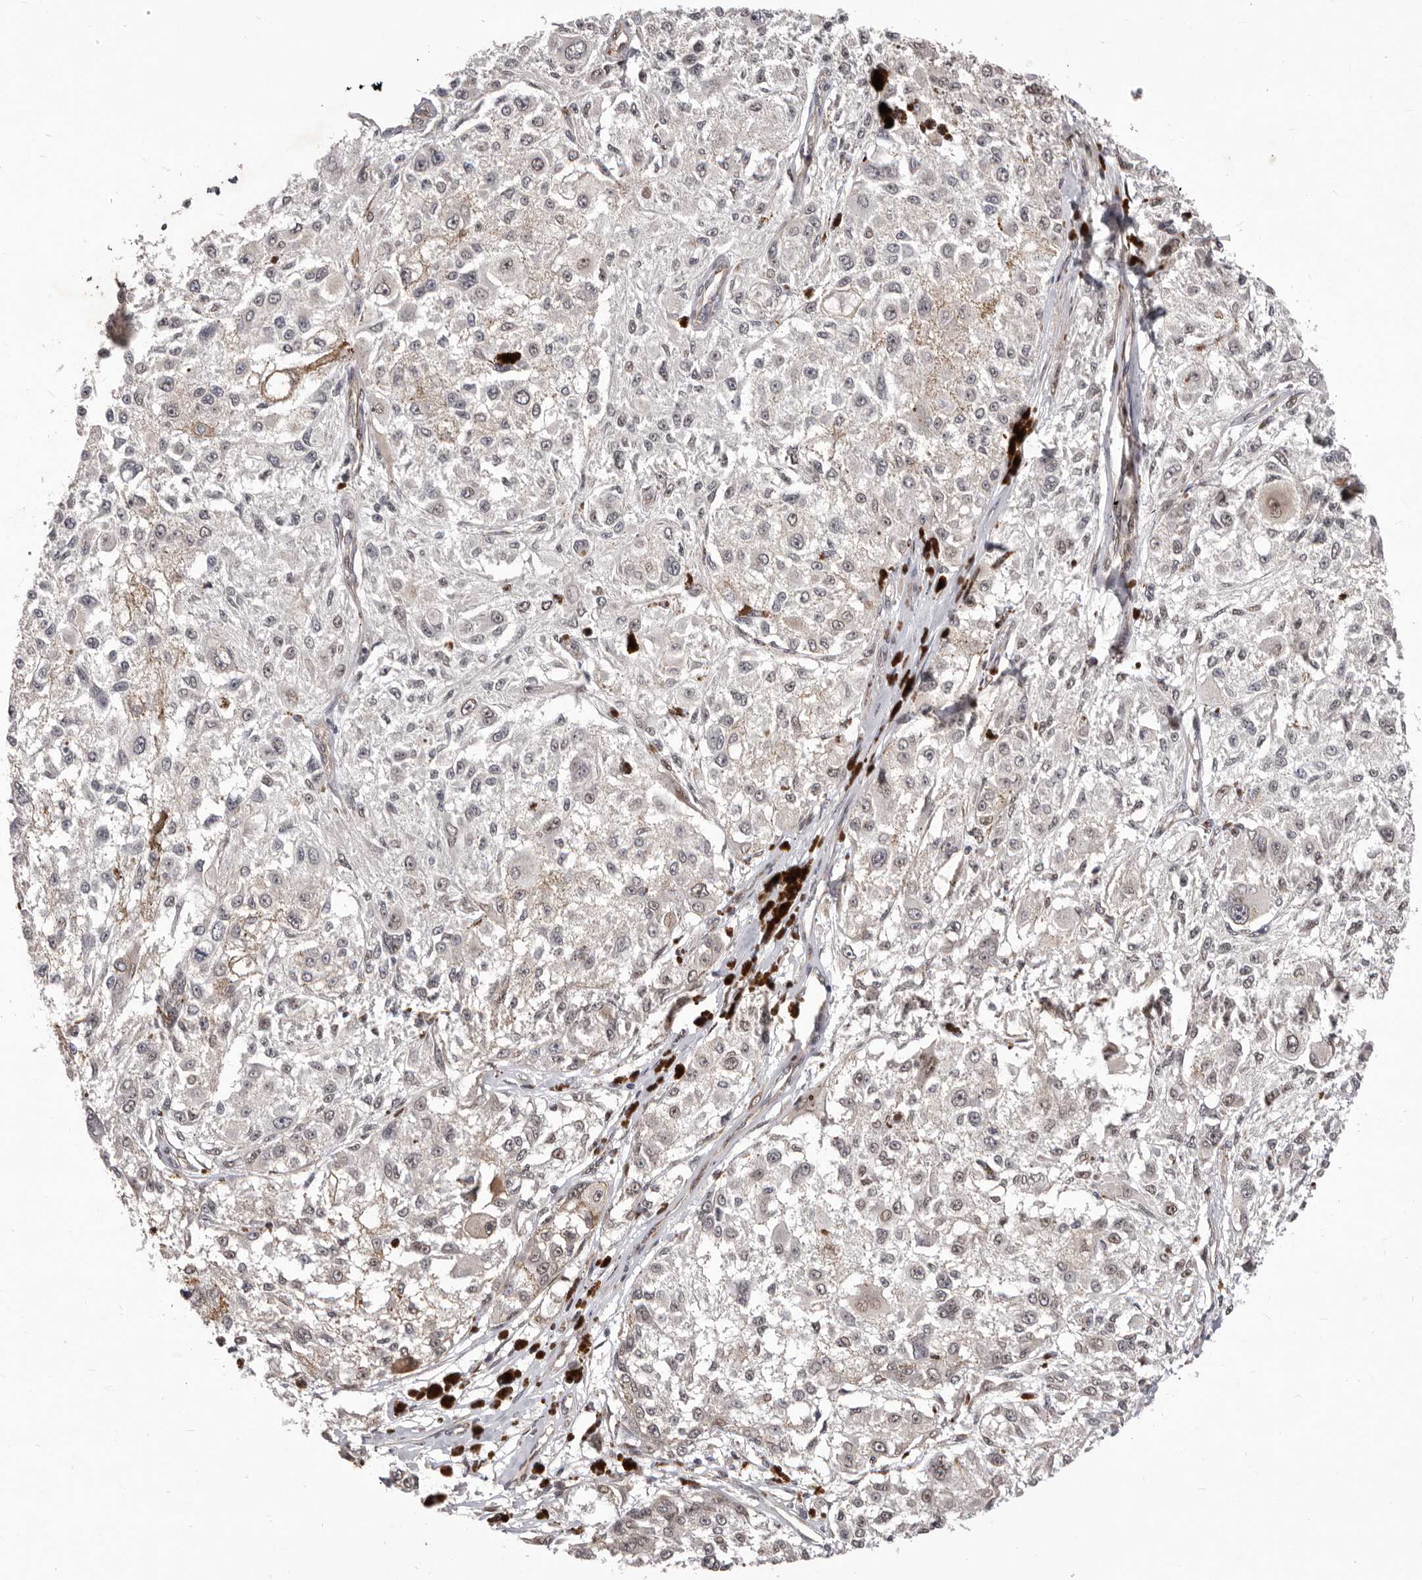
{"staining": {"intensity": "negative", "quantity": "none", "location": "none"}, "tissue": "melanoma", "cell_type": "Tumor cells", "image_type": "cancer", "snomed": [{"axis": "morphology", "description": "Necrosis, NOS"}, {"axis": "morphology", "description": "Malignant melanoma, NOS"}, {"axis": "topography", "description": "Skin"}], "caption": "Tumor cells are negative for protein expression in human malignant melanoma. (Brightfield microscopy of DAB immunohistochemistry at high magnification).", "gene": "GLRX3", "patient": {"sex": "female", "age": 87}}